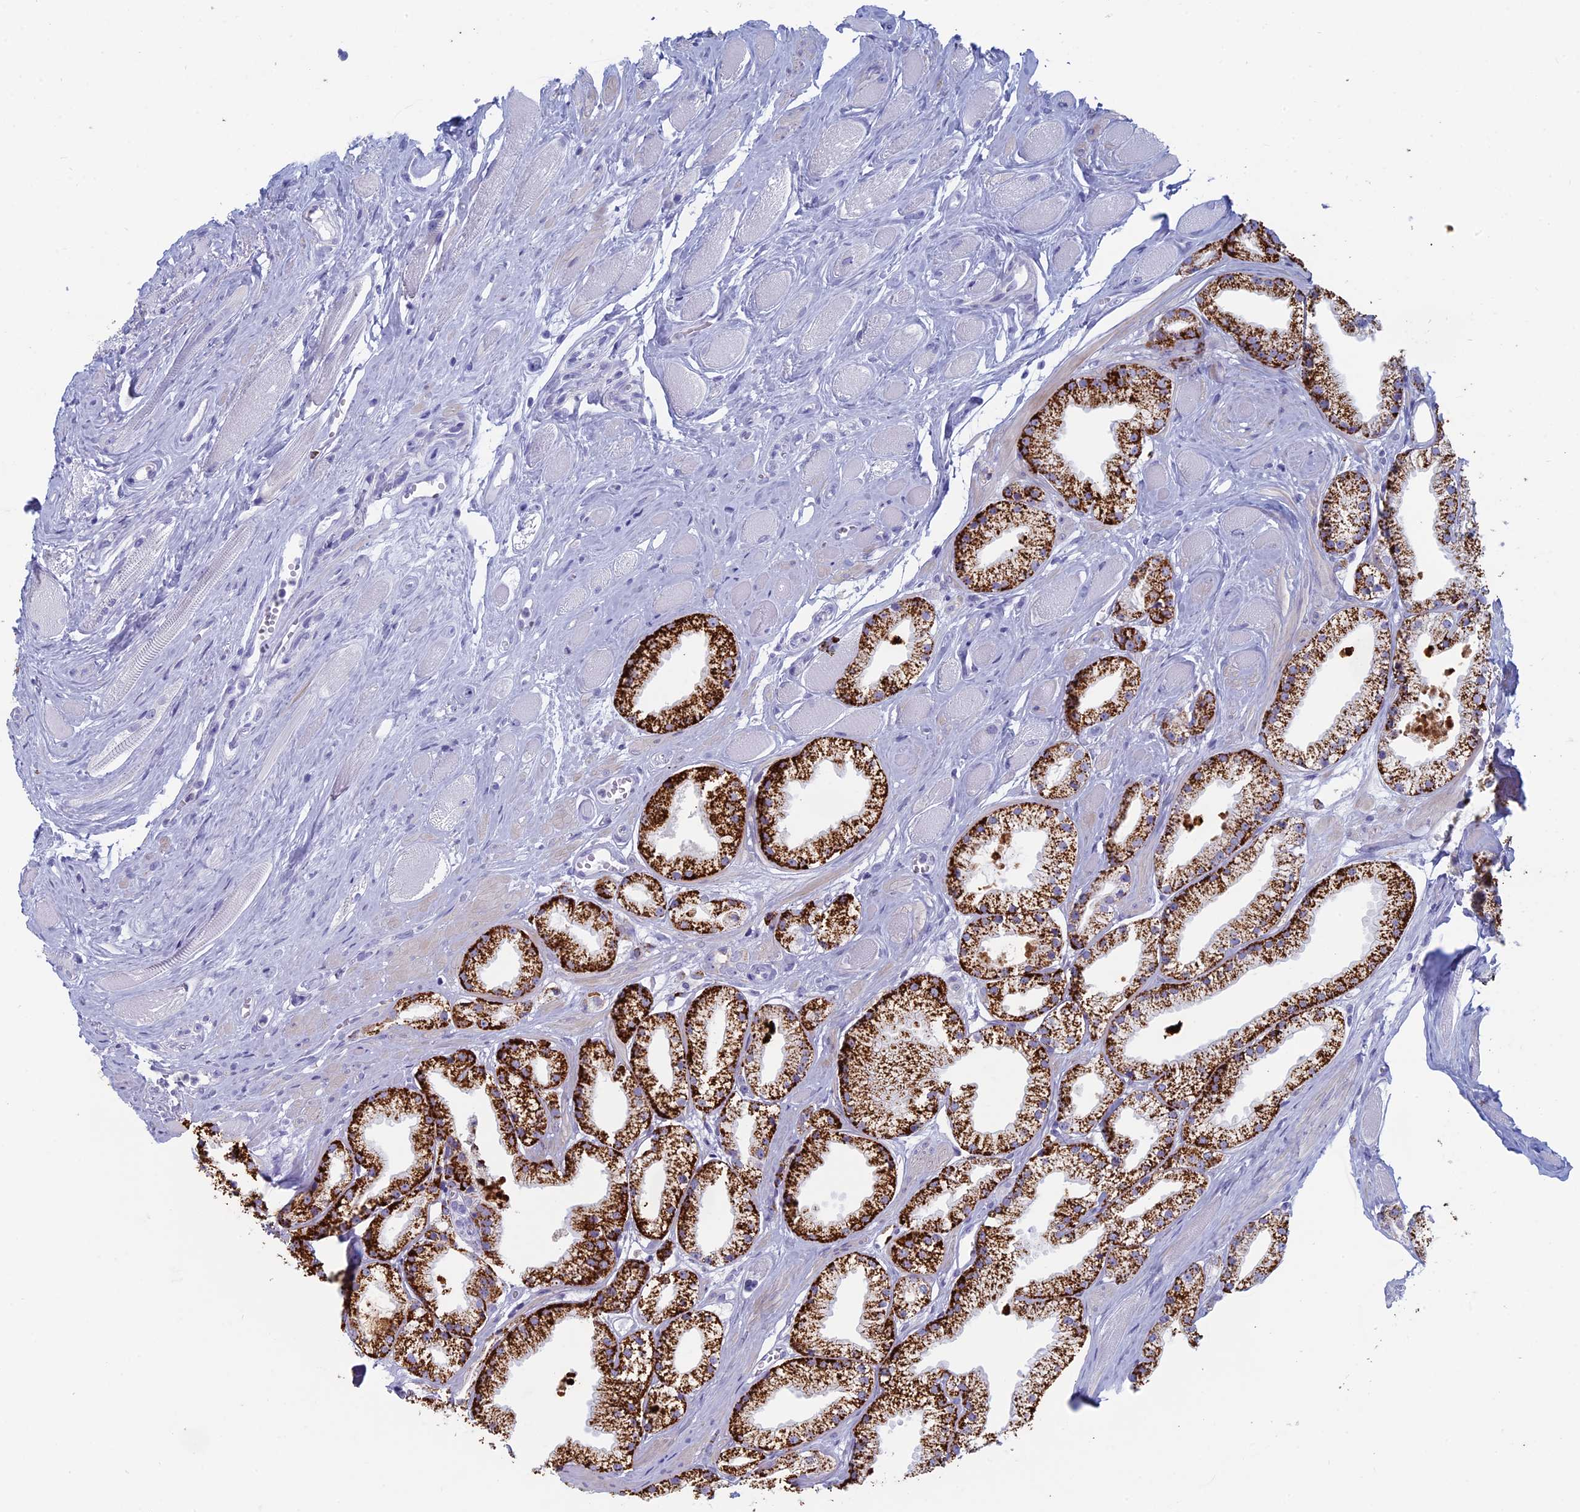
{"staining": {"intensity": "strong", "quantity": ">75%", "location": "cytoplasmic/membranous"}, "tissue": "prostate cancer", "cell_type": "Tumor cells", "image_type": "cancer", "snomed": [{"axis": "morphology", "description": "Adenocarcinoma, High grade"}, {"axis": "topography", "description": "Prostate"}], "caption": "The immunohistochemical stain shows strong cytoplasmic/membranous staining in tumor cells of prostate high-grade adenocarcinoma tissue. Immunohistochemistry stains the protein in brown and the nuclei are stained blue.", "gene": "ALMS1", "patient": {"sex": "male", "age": 67}}